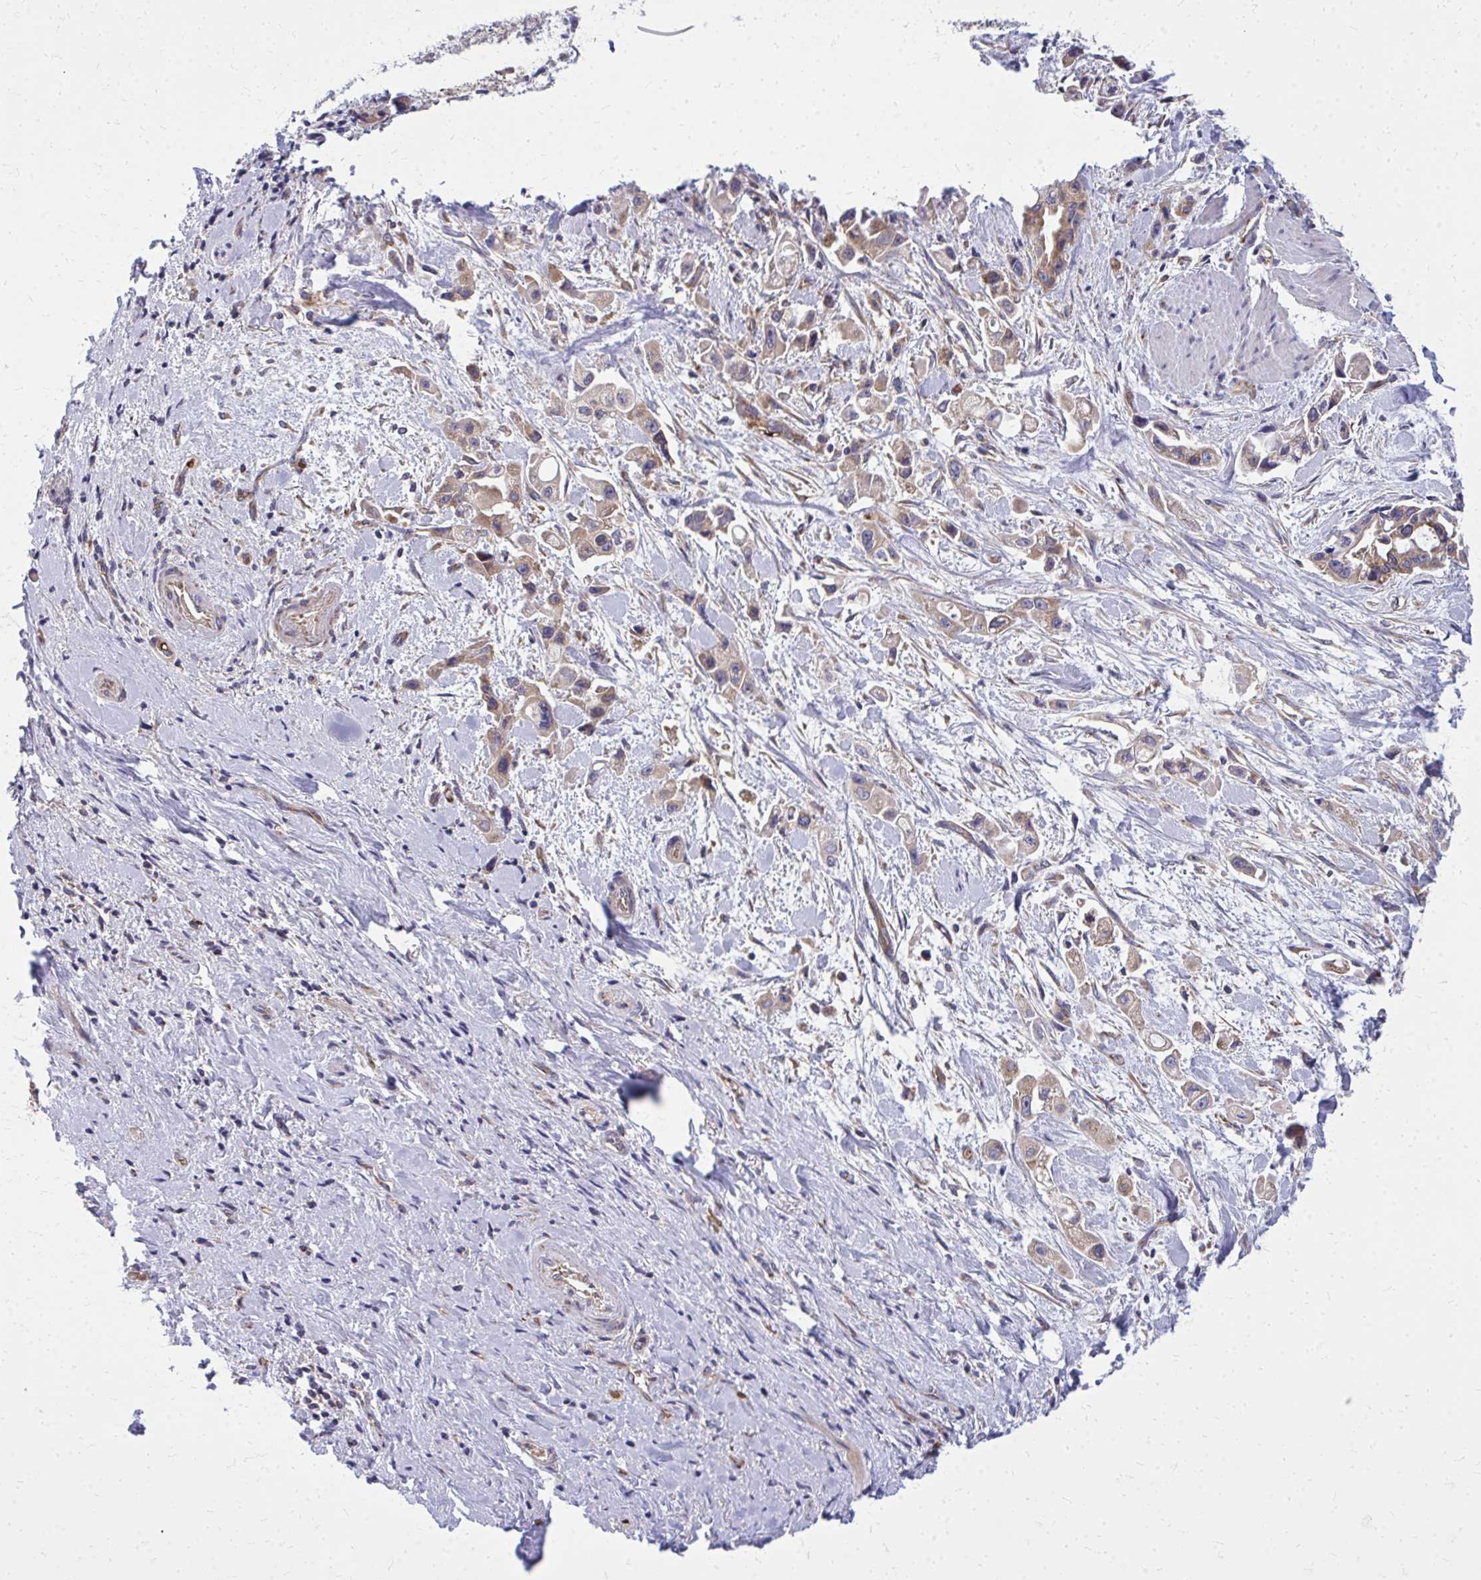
{"staining": {"intensity": "moderate", "quantity": ">75%", "location": "cytoplasmic/membranous"}, "tissue": "pancreatic cancer", "cell_type": "Tumor cells", "image_type": "cancer", "snomed": [{"axis": "morphology", "description": "Adenocarcinoma, NOS"}, {"axis": "topography", "description": "Pancreas"}], "caption": "IHC photomicrograph of neoplastic tissue: human pancreatic adenocarcinoma stained using immunohistochemistry displays medium levels of moderate protein expression localized specifically in the cytoplasmic/membranous of tumor cells, appearing as a cytoplasmic/membranous brown color.", "gene": "PDK4", "patient": {"sex": "female", "age": 66}}